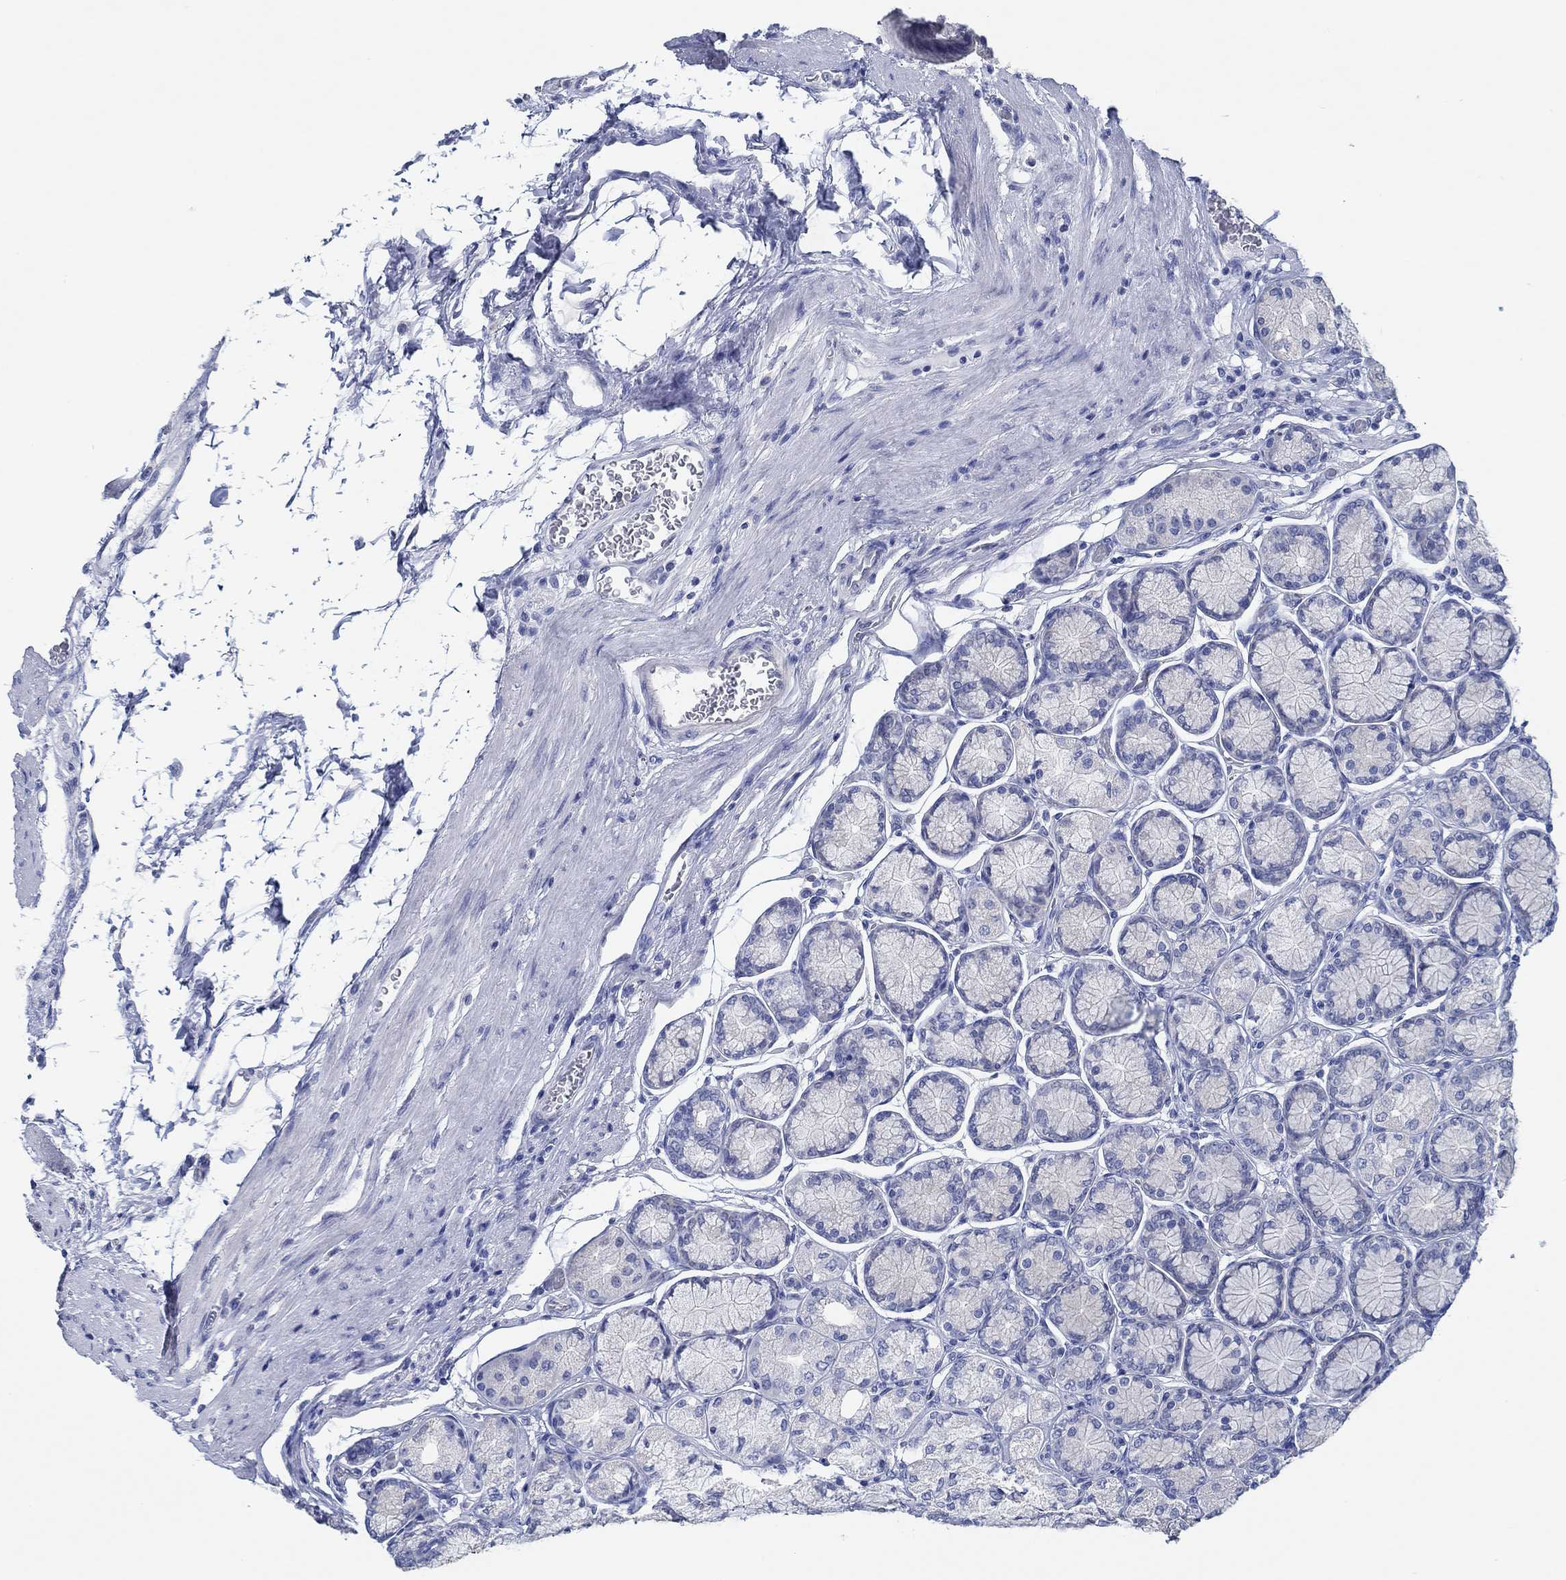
{"staining": {"intensity": "weak", "quantity": "<25%", "location": "cytoplasmic/membranous"}, "tissue": "stomach", "cell_type": "Glandular cells", "image_type": "normal", "snomed": [{"axis": "morphology", "description": "Normal tissue, NOS"}, {"axis": "morphology", "description": "Adenocarcinoma, NOS"}, {"axis": "morphology", "description": "Adenocarcinoma, High grade"}, {"axis": "topography", "description": "Stomach, upper"}, {"axis": "topography", "description": "Stomach"}], "caption": "Immunohistochemical staining of unremarkable human stomach reveals no significant positivity in glandular cells.", "gene": "TOMM20L", "patient": {"sex": "female", "age": 65}}